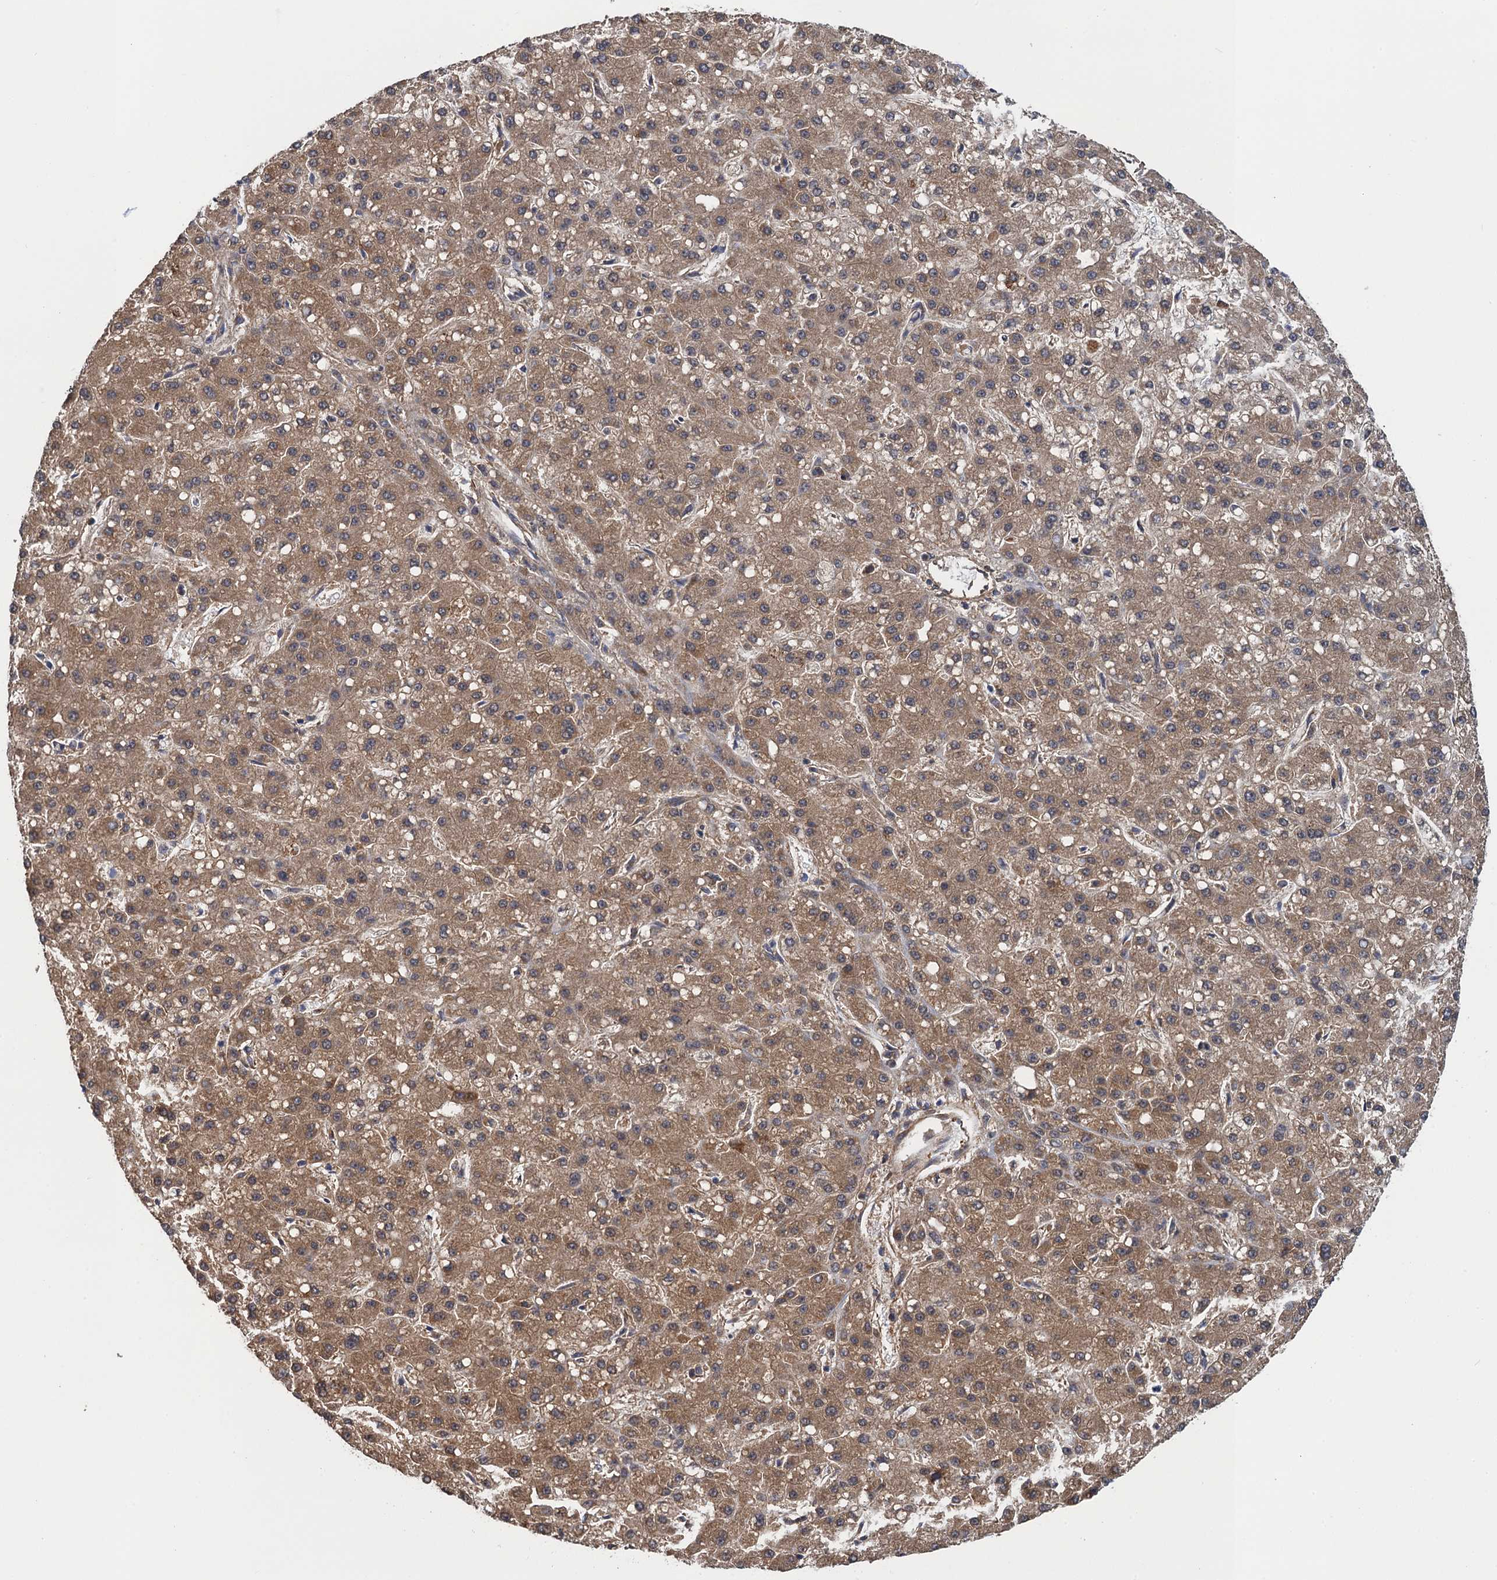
{"staining": {"intensity": "moderate", "quantity": ">75%", "location": "cytoplasmic/membranous"}, "tissue": "liver cancer", "cell_type": "Tumor cells", "image_type": "cancer", "snomed": [{"axis": "morphology", "description": "Carcinoma, Hepatocellular, NOS"}, {"axis": "topography", "description": "Liver"}], "caption": "Human liver cancer stained for a protein (brown) demonstrates moderate cytoplasmic/membranous positive expression in approximately >75% of tumor cells.", "gene": "GCSH", "patient": {"sex": "male", "age": 67}}